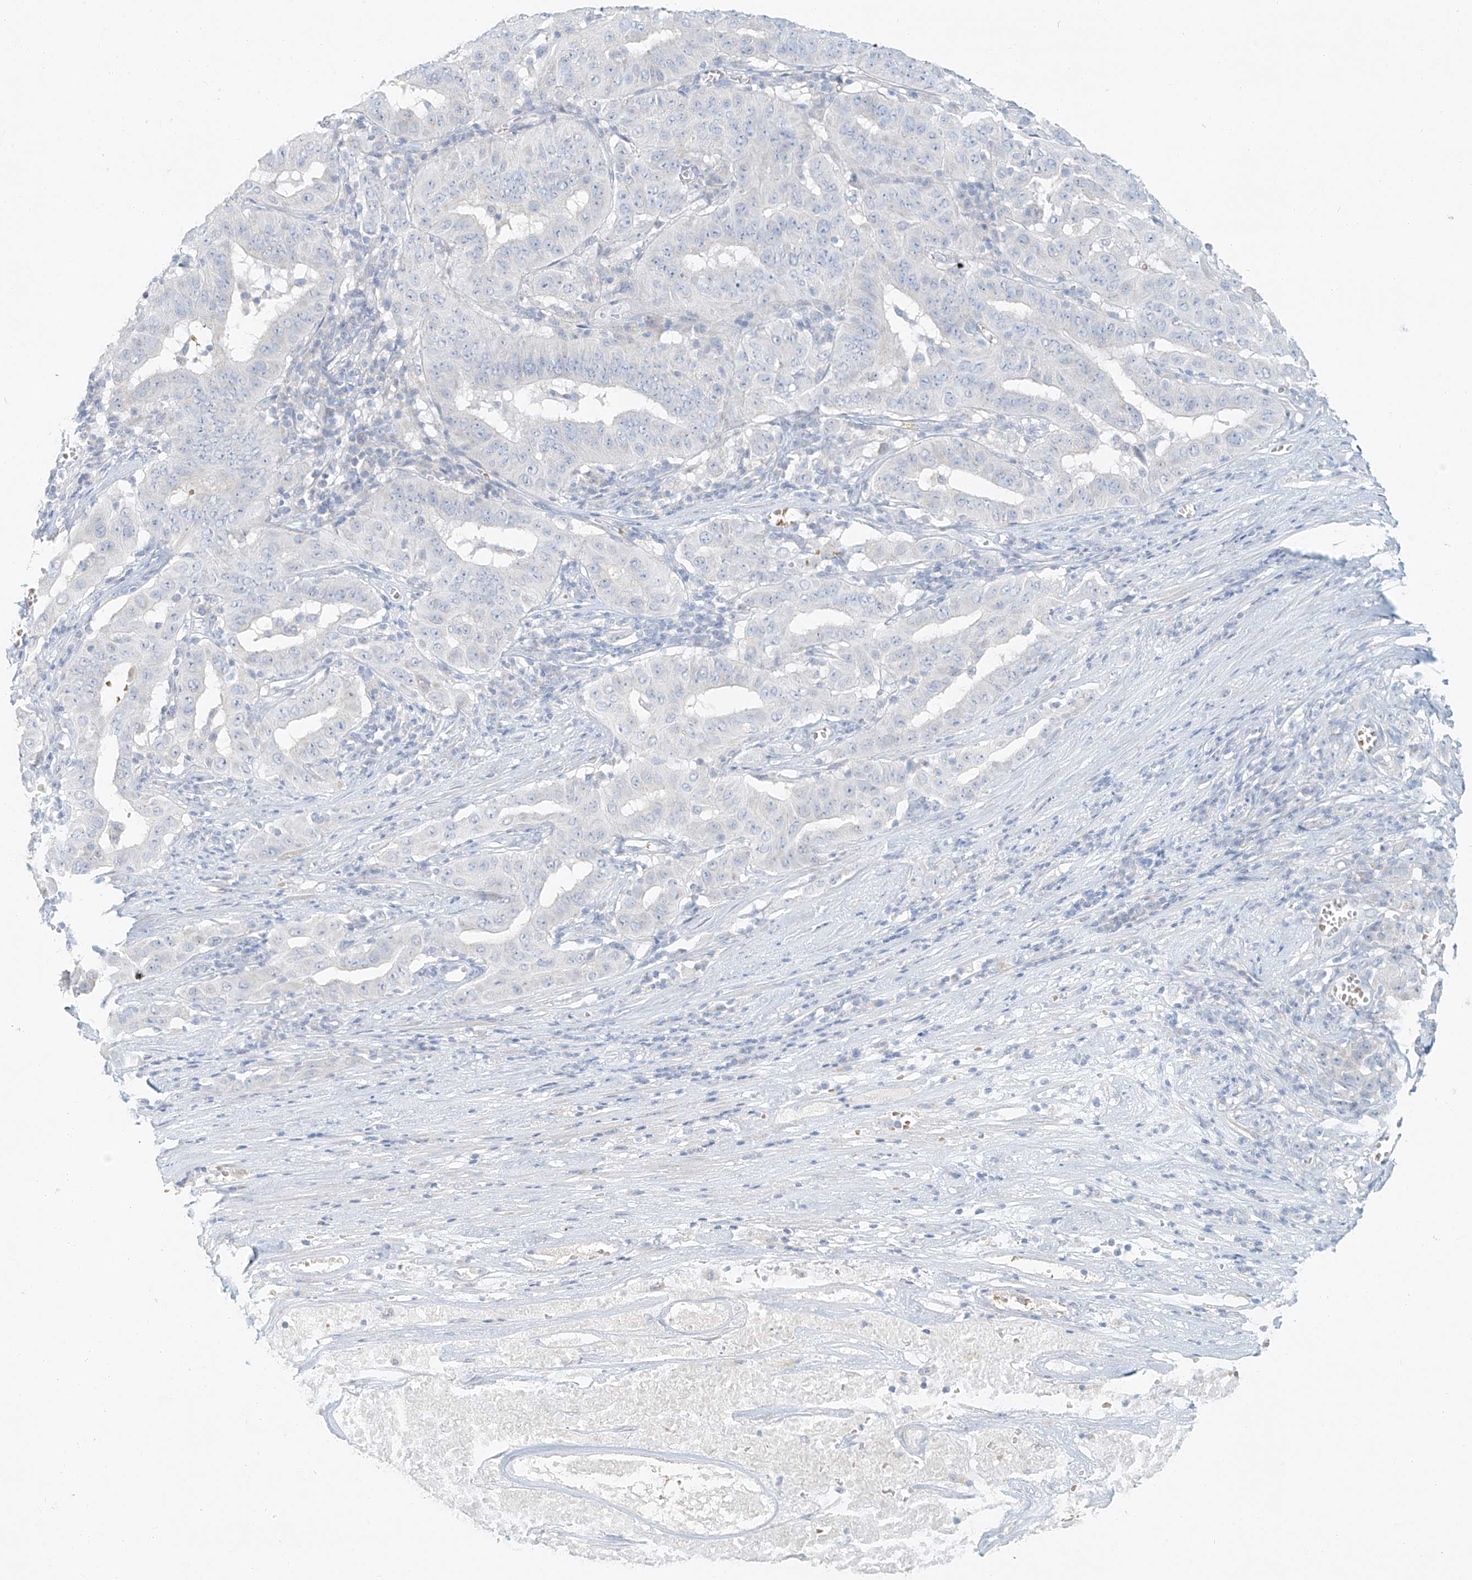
{"staining": {"intensity": "negative", "quantity": "none", "location": "none"}, "tissue": "pancreatic cancer", "cell_type": "Tumor cells", "image_type": "cancer", "snomed": [{"axis": "morphology", "description": "Adenocarcinoma, NOS"}, {"axis": "topography", "description": "Pancreas"}], "caption": "This is an IHC micrograph of pancreatic cancer. There is no staining in tumor cells.", "gene": "PGC", "patient": {"sex": "male", "age": 63}}